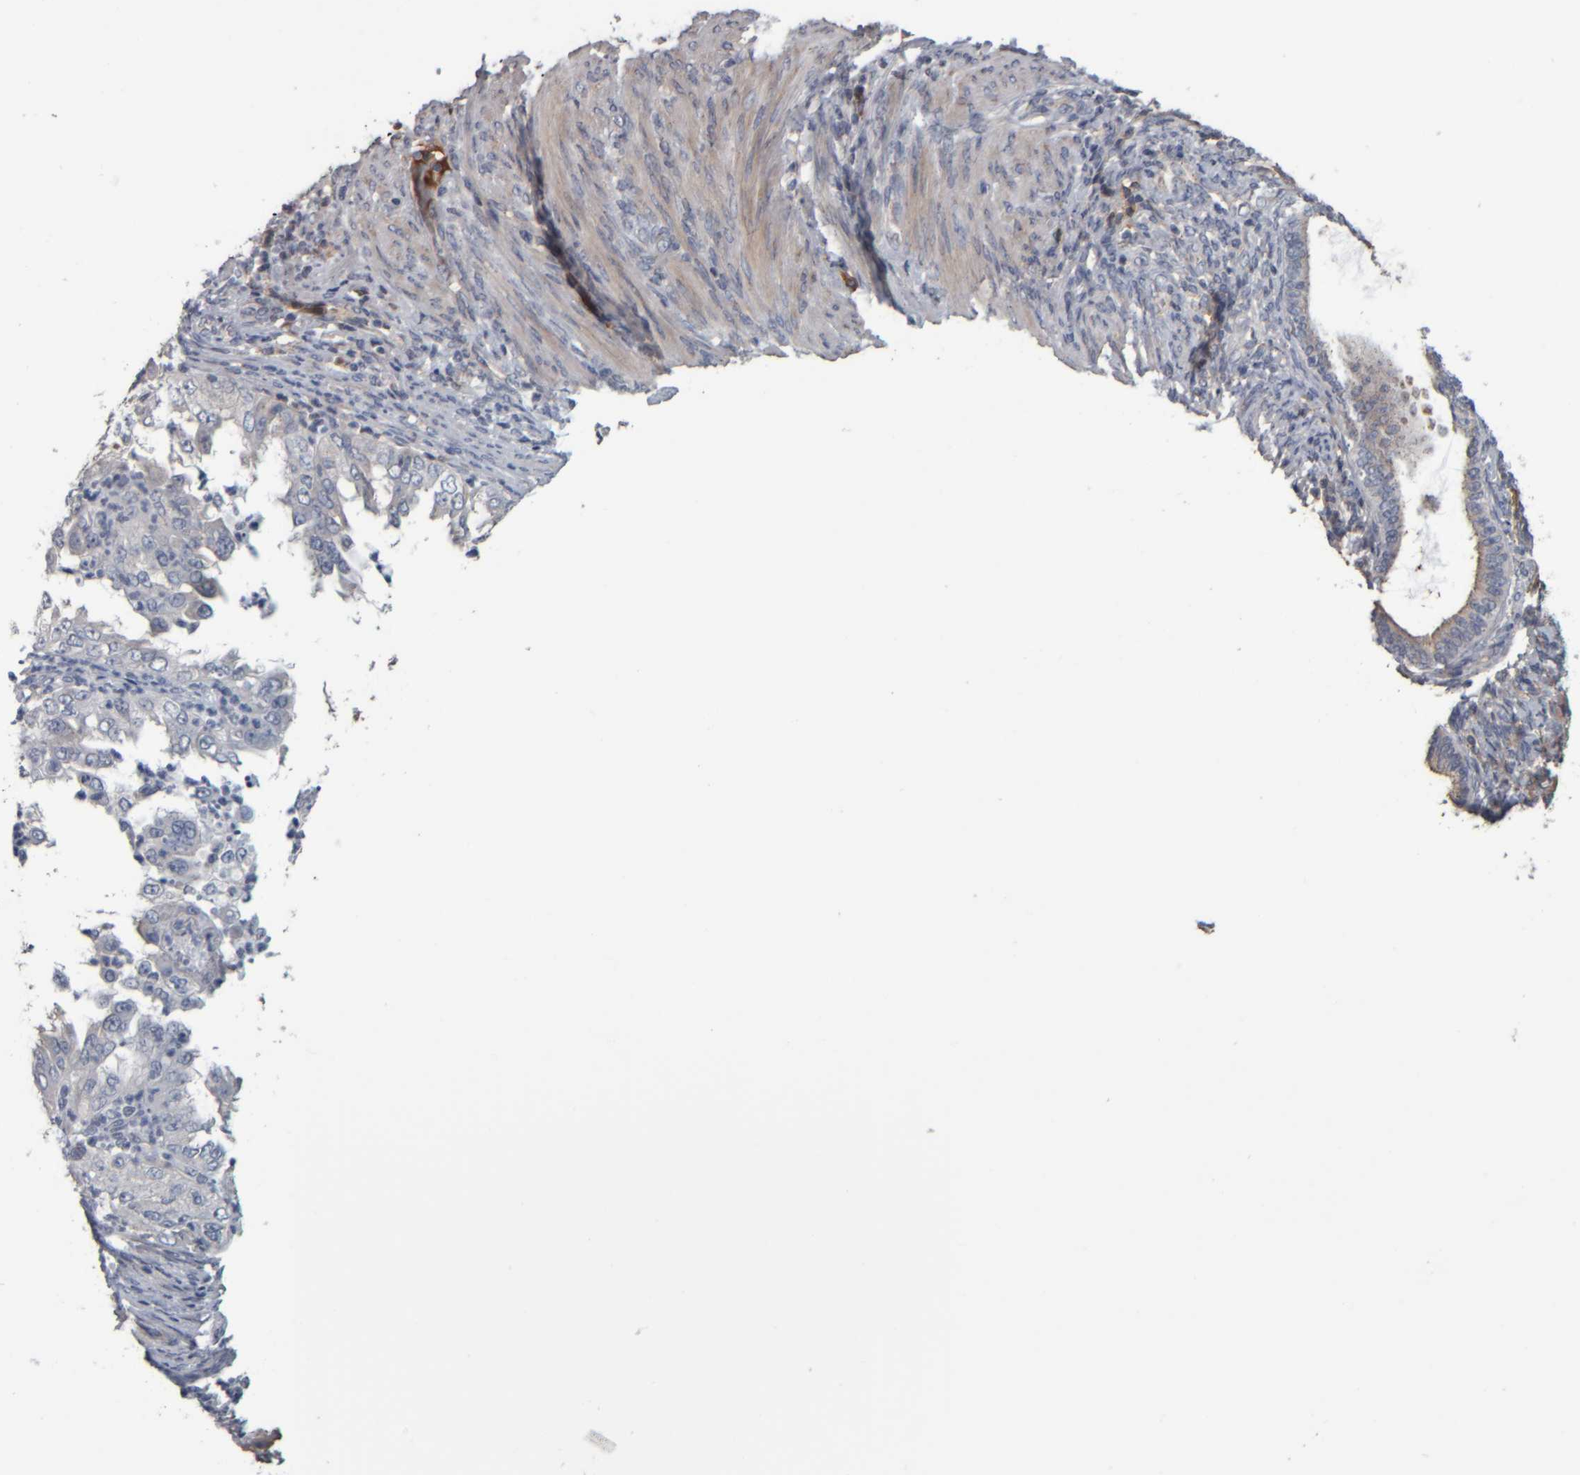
{"staining": {"intensity": "negative", "quantity": "none", "location": "none"}, "tissue": "endometrial cancer", "cell_type": "Tumor cells", "image_type": "cancer", "snomed": [{"axis": "morphology", "description": "Adenocarcinoma, NOS"}, {"axis": "topography", "description": "Endometrium"}], "caption": "Photomicrograph shows no protein staining in tumor cells of endometrial adenocarcinoma tissue.", "gene": "CAVIN4", "patient": {"sex": "female", "age": 85}}